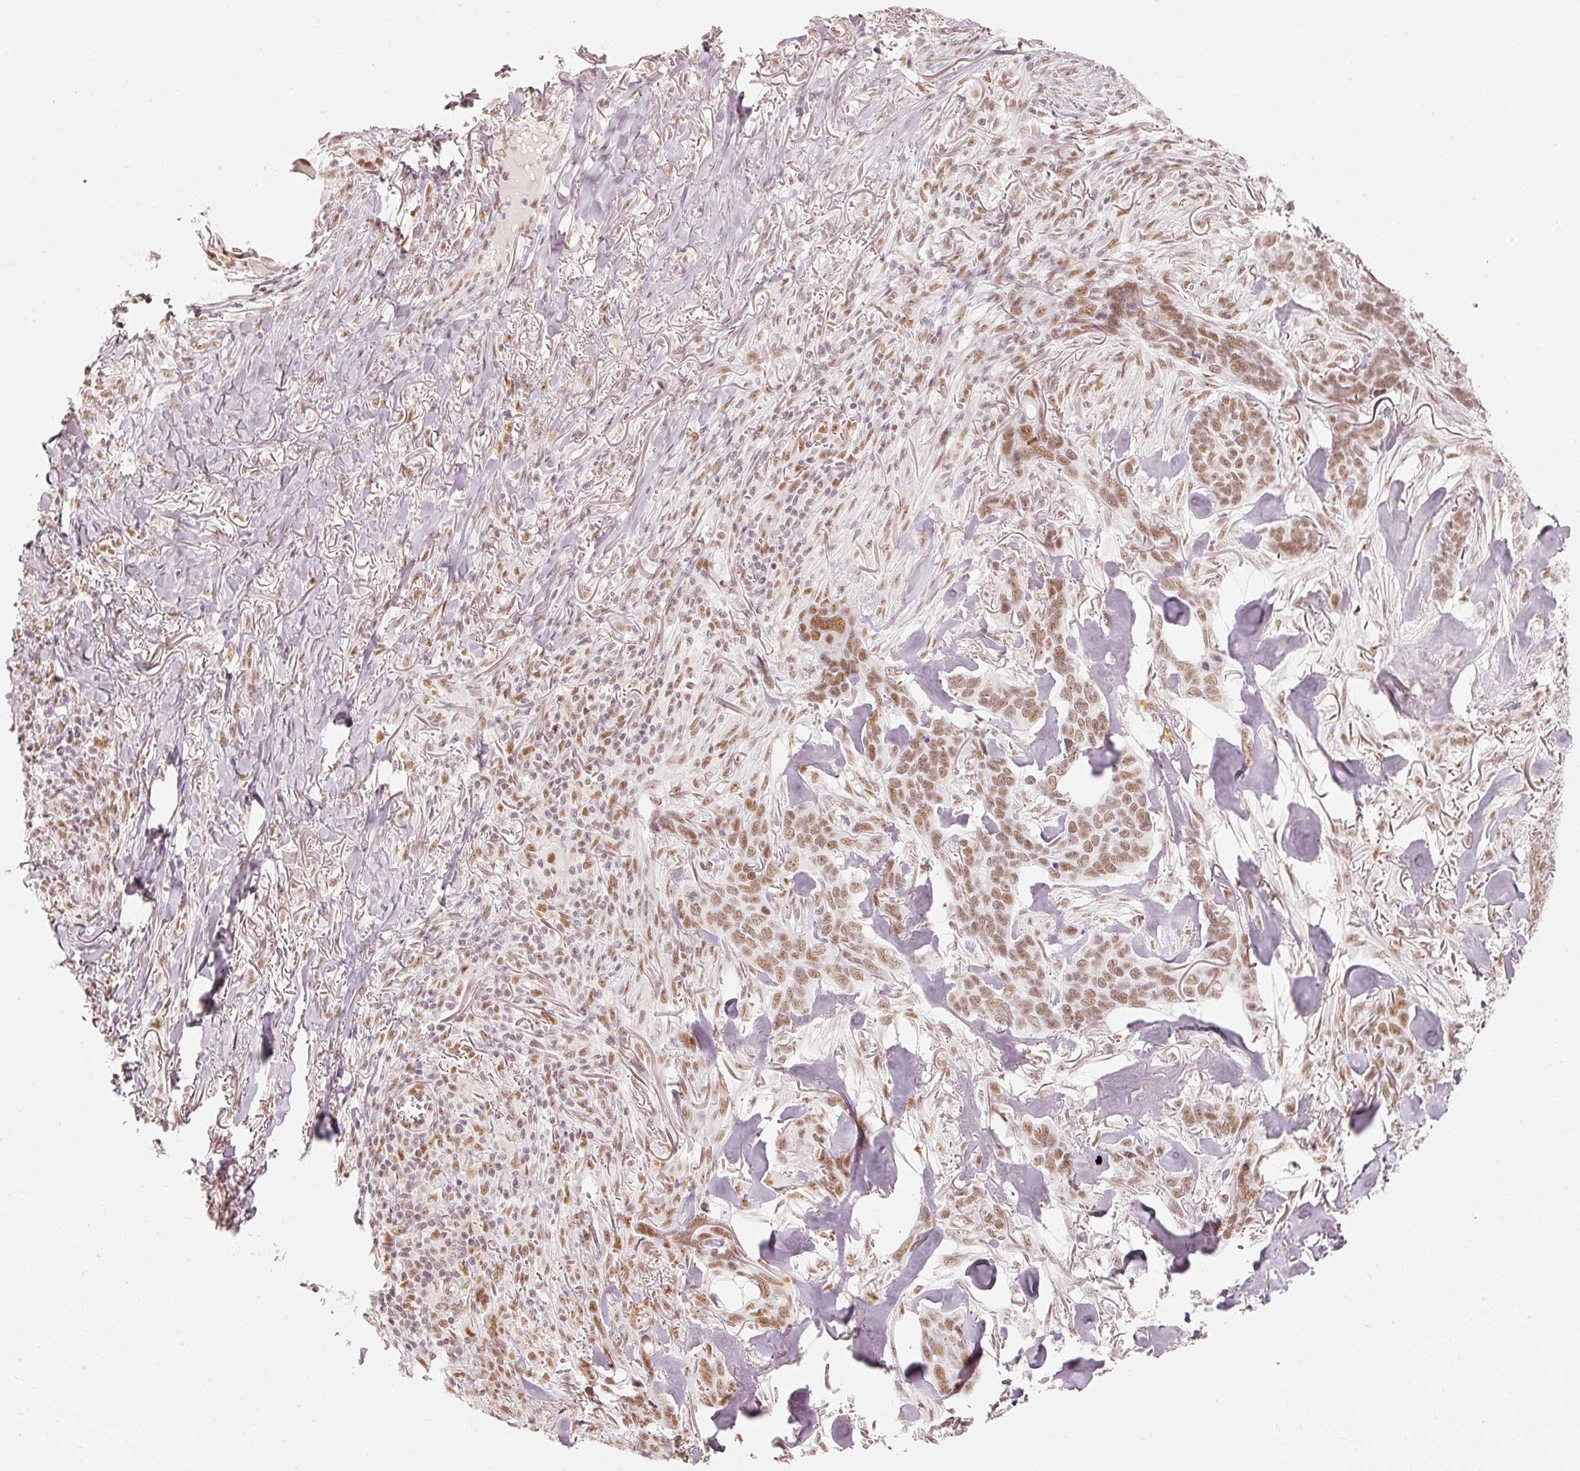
{"staining": {"intensity": "moderate", "quantity": ">75%", "location": "nuclear"}, "tissue": "skin cancer", "cell_type": "Tumor cells", "image_type": "cancer", "snomed": [{"axis": "morphology", "description": "Basal cell carcinoma"}, {"axis": "topography", "description": "Skin"}], "caption": "Human skin basal cell carcinoma stained with a protein marker reveals moderate staining in tumor cells.", "gene": "PPP1R10", "patient": {"sex": "male", "age": 86}}